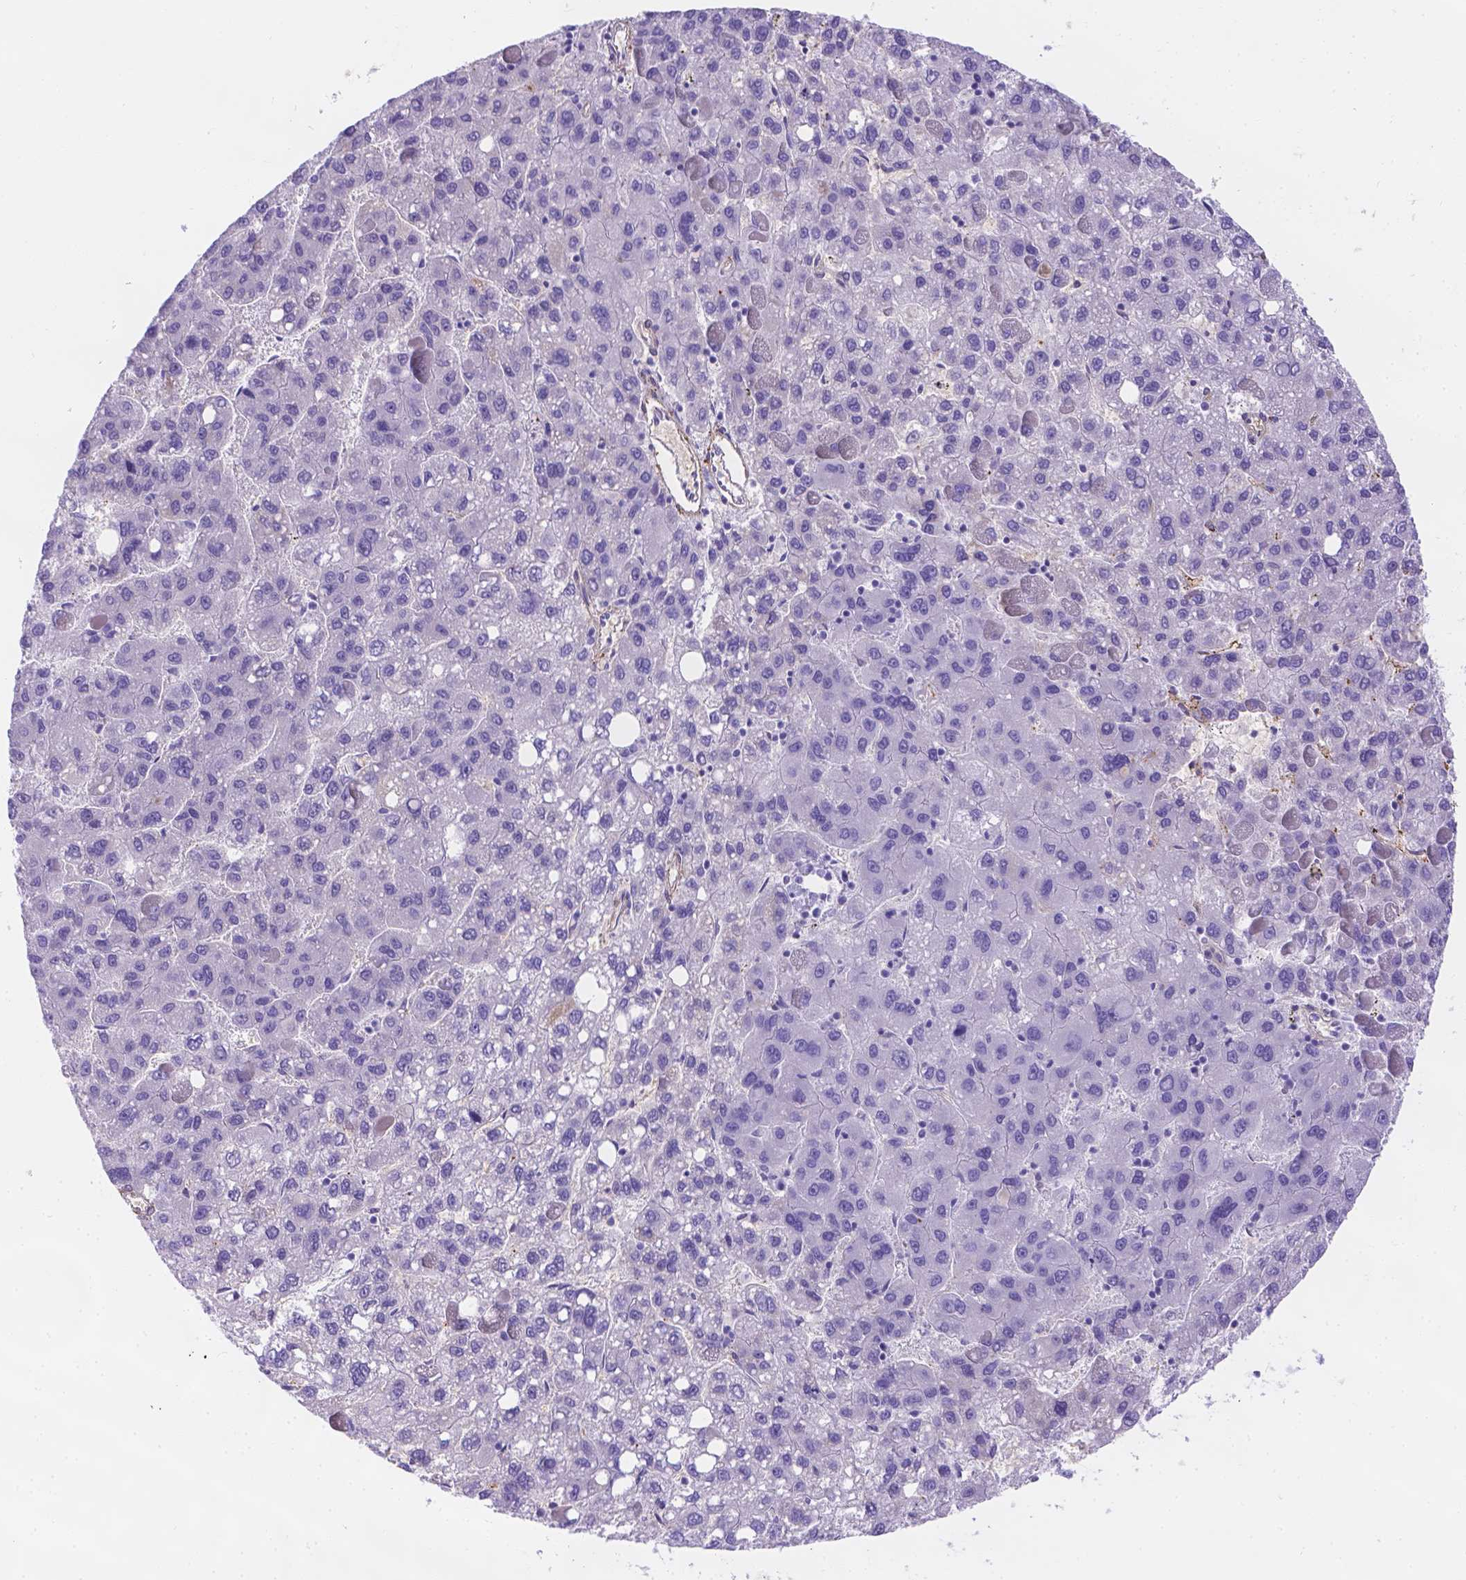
{"staining": {"intensity": "negative", "quantity": "none", "location": "none"}, "tissue": "liver cancer", "cell_type": "Tumor cells", "image_type": "cancer", "snomed": [{"axis": "morphology", "description": "Carcinoma, Hepatocellular, NOS"}, {"axis": "topography", "description": "Liver"}], "caption": "Tumor cells are negative for brown protein staining in hepatocellular carcinoma (liver).", "gene": "SLC40A1", "patient": {"sex": "female", "age": 82}}